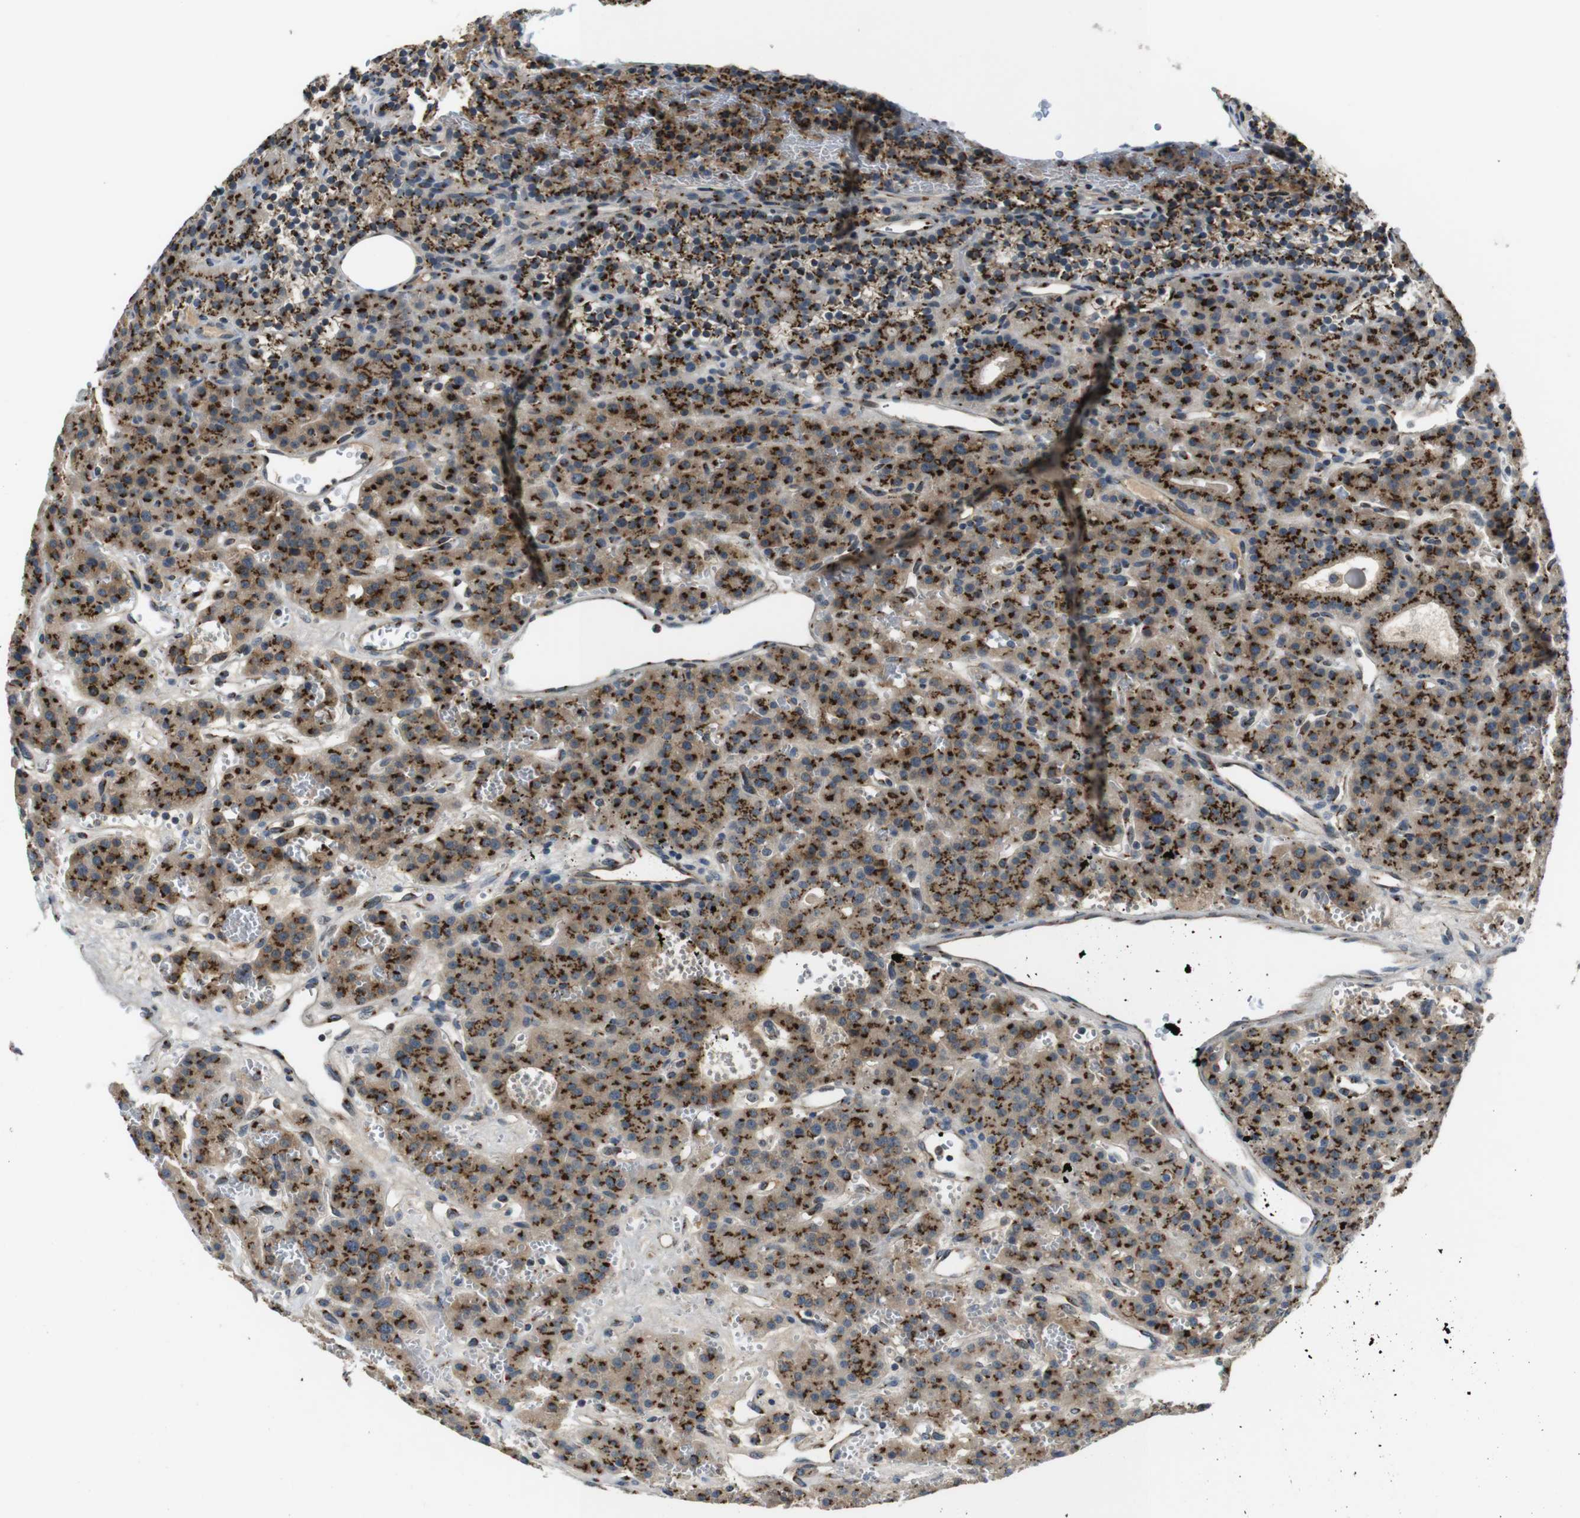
{"staining": {"intensity": "strong", "quantity": ">75%", "location": "cytoplasmic/membranous"}, "tissue": "parathyroid gland", "cell_type": "Glandular cells", "image_type": "normal", "snomed": [{"axis": "morphology", "description": "Normal tissue, NOS"}, {"axis": "morphology", "description": "Adenoma, NOS"}, {"axis": "topography", "description": "Parathyroid gland"}], "caption": "Human parathyroid gland stained with a brown dye demonstrates strong cytoplasmic/membranous positive staining in about >75% of glandular cells.", "gene": "ZFPL1", "patient": {"sex": "female", "age": 81}}